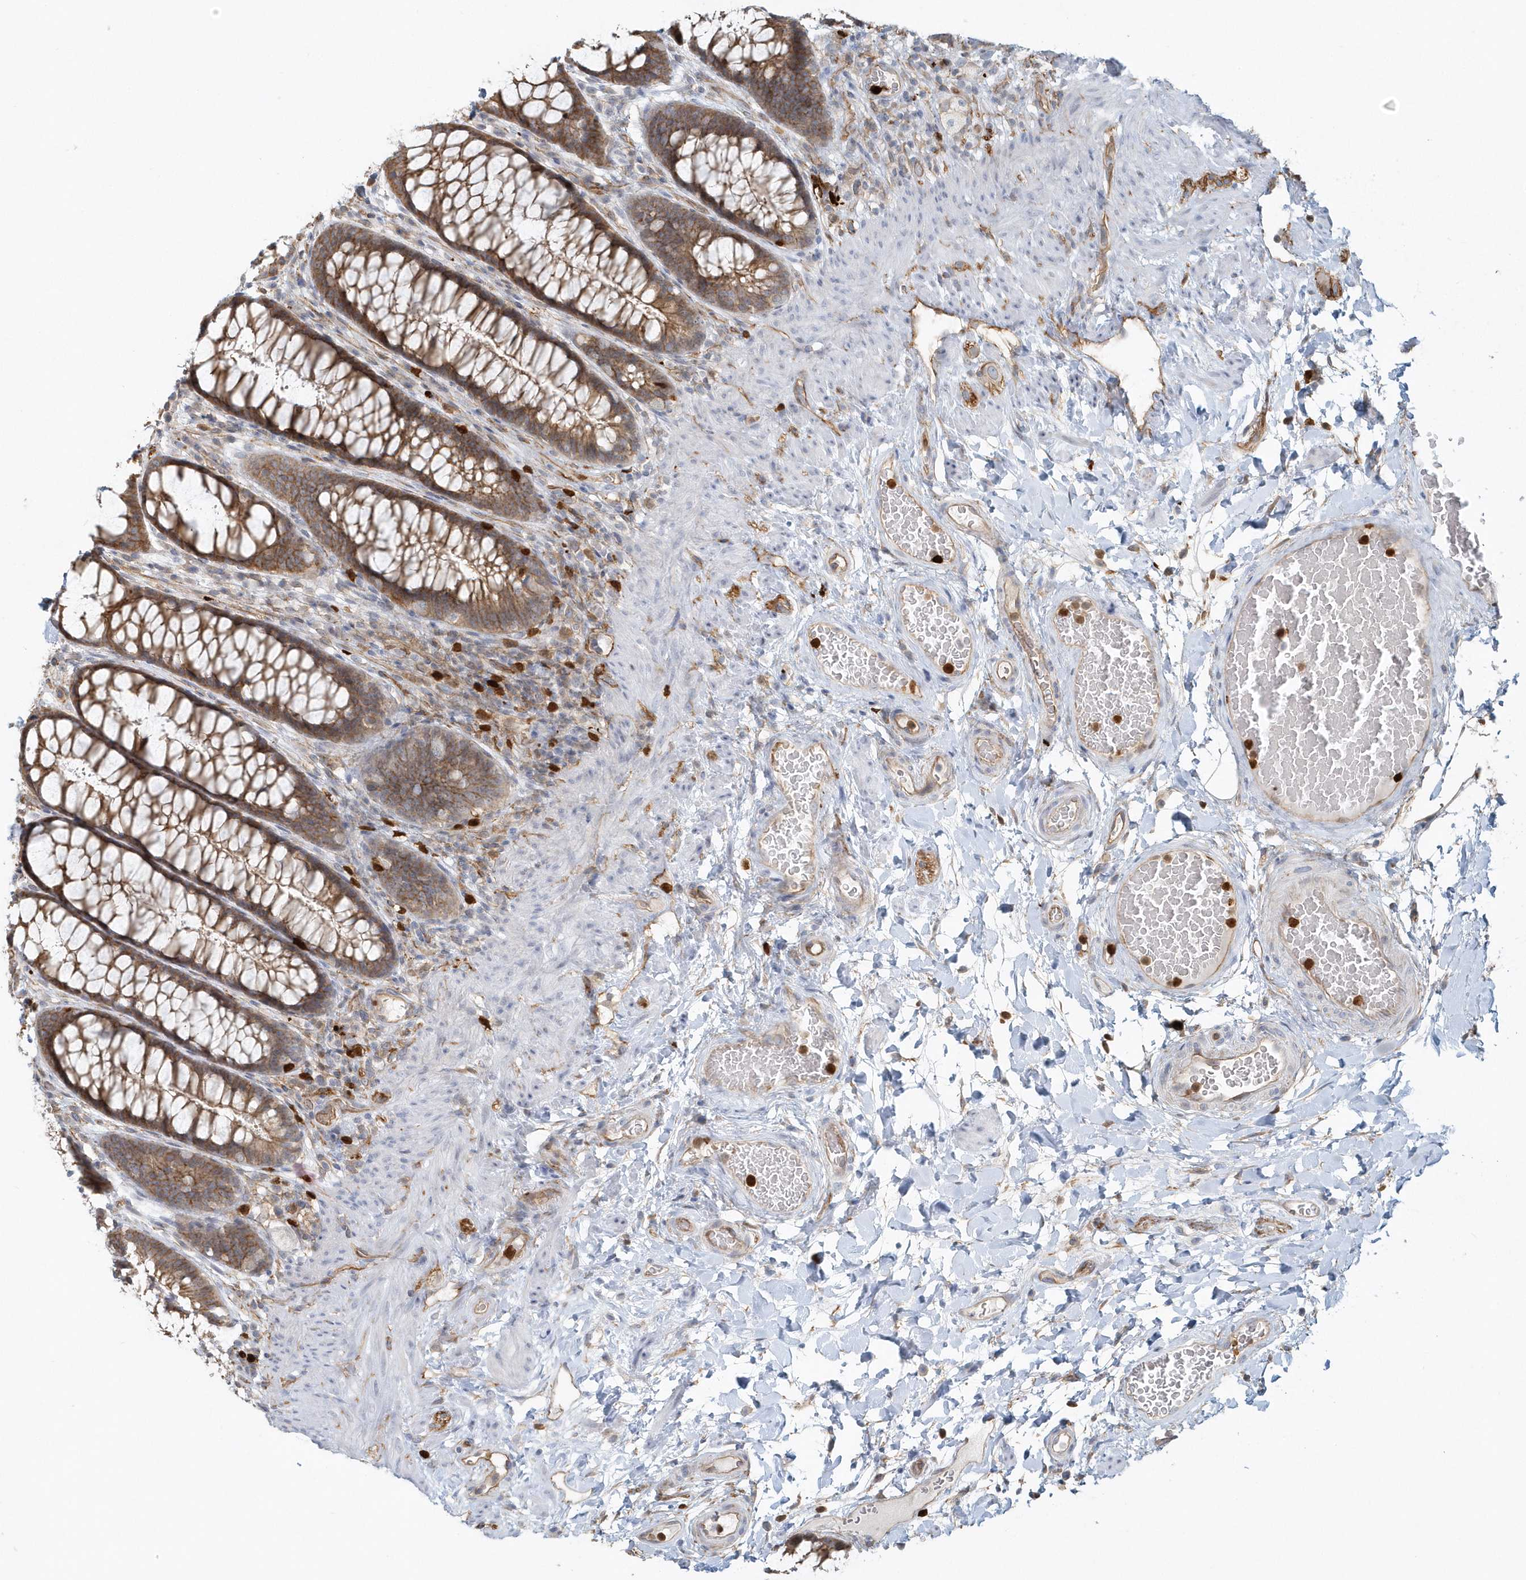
{"staining": {"intensity": "moderate", "quantity": ">75%", "location": "cytoplasmic/membranous"}, "tissue": "rectum", "cell_type": "Glandular cells", "image_type": "normal", "snomed": [{"axis": "morphology", "description": "Normal tissue, NOS"}, {"axis": "topography", "description": "Rectum"}], "caption": "Immunohistochemistry (DAB) staining of unremarkable rectum reveals moderate cytoplasmic/membranous protein staining in approximately >75% of glandular cells. (Stains: DAB (3,3'-diaminobenzidine) in brown, nuclei in blue, Microscopy: brightfield microscopy at high magnification).", "gene": "DNAH1", "patient": {"sex": "female", "age": 46}}